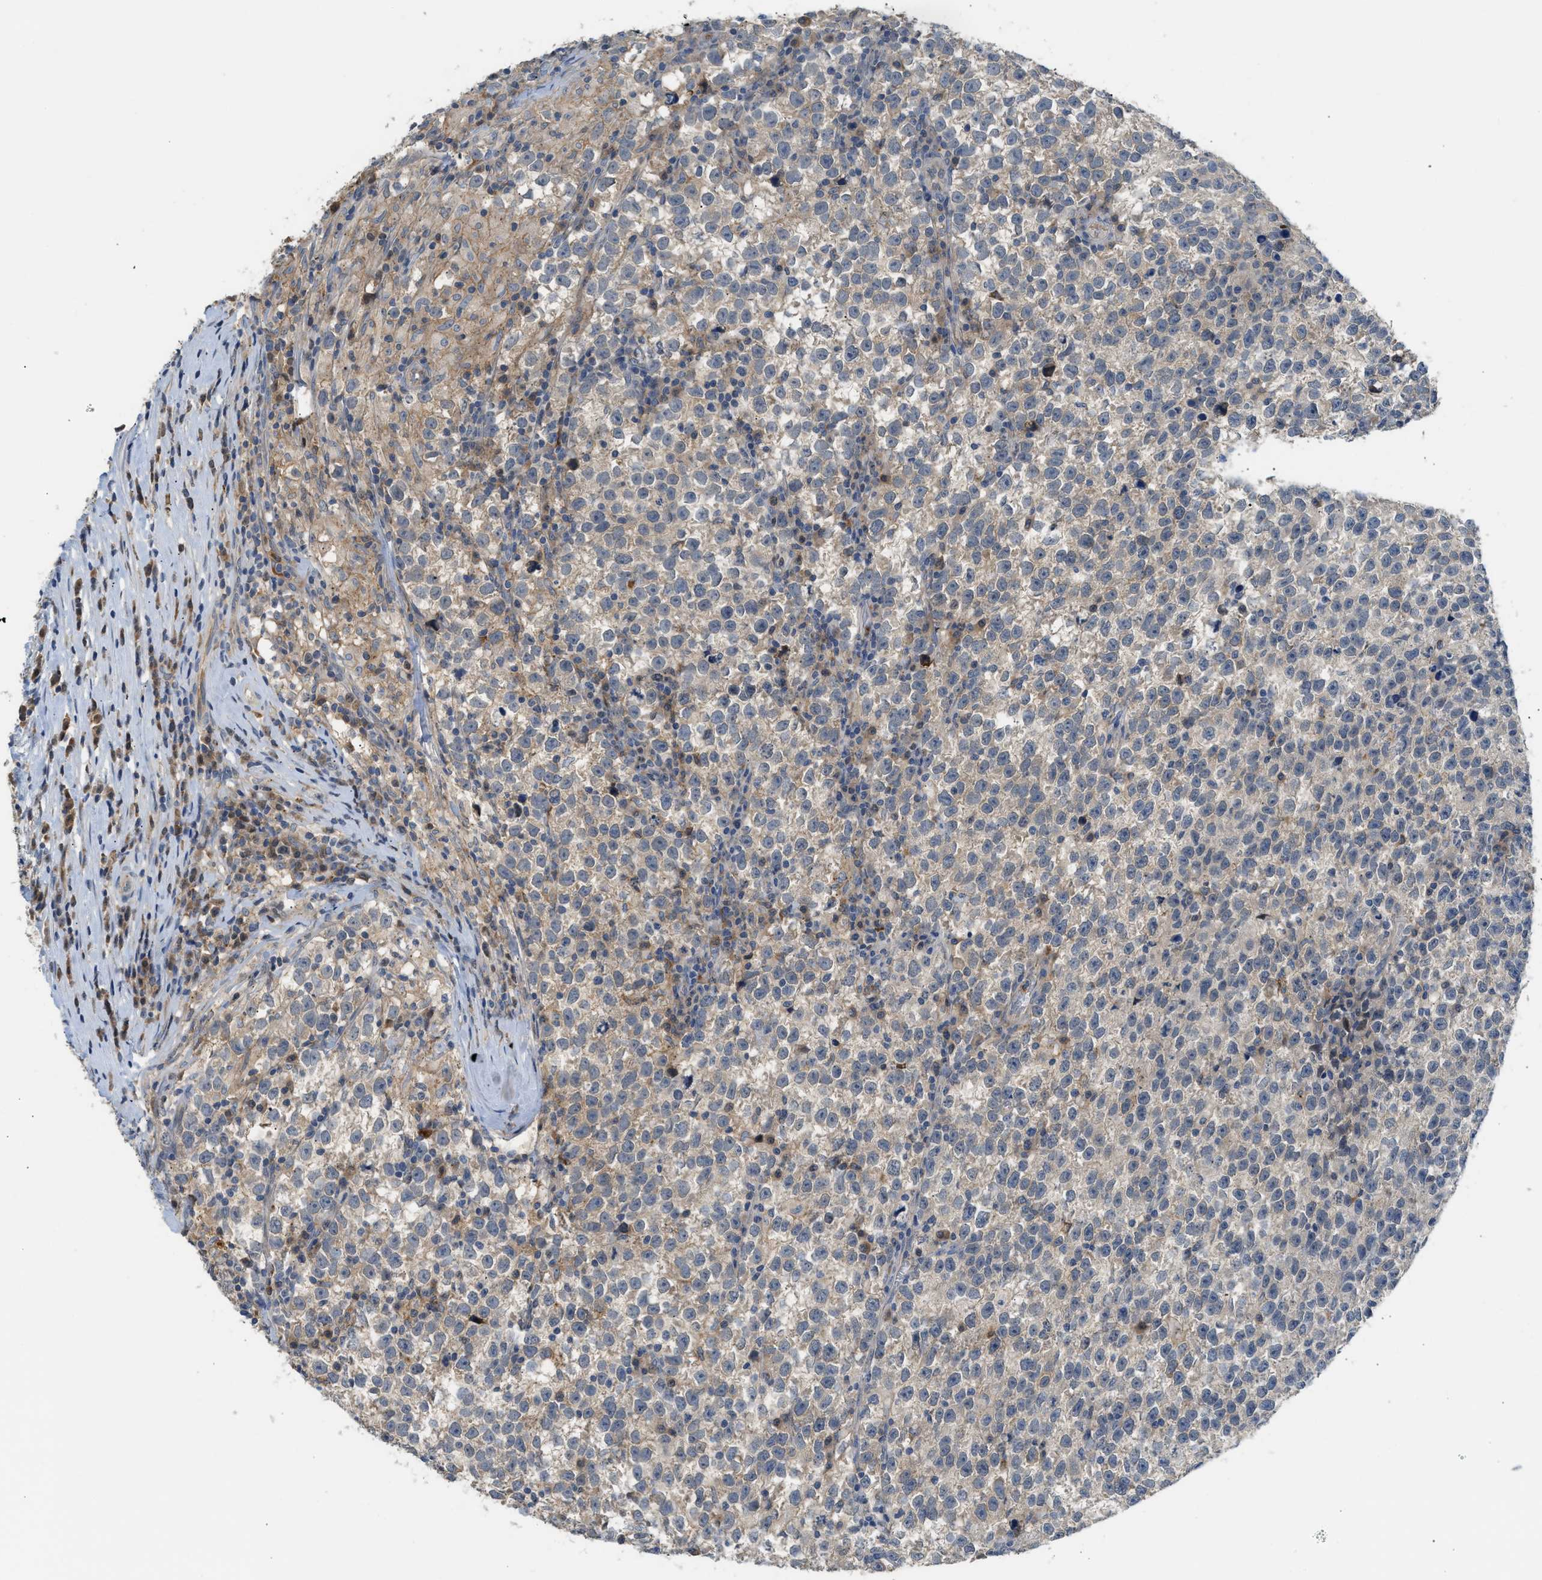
{"staining": {"intensity": "weak", "quantity": ">75%", "location": "cytoplasmic/membranous"}, "tissue": "testis cancer", "cell_type": "Tumor cells", "image_type": "cancer", "snomed": [{"axis": "morphology", "description": "Normal tissue, NOS"}, {"axis": "morphology", "description": "Seminoma, NOS"}, {"axis": "topography", "description": "Testis"}], "caption": "IHC image of testis cancer stained for a protein (brown), which displays low levels of weak cytoplasmic/membranous positivity in about >75% of tumor cells.", "gene": "RHBDF2", "patient": {"sex": "male", "age": 43}}